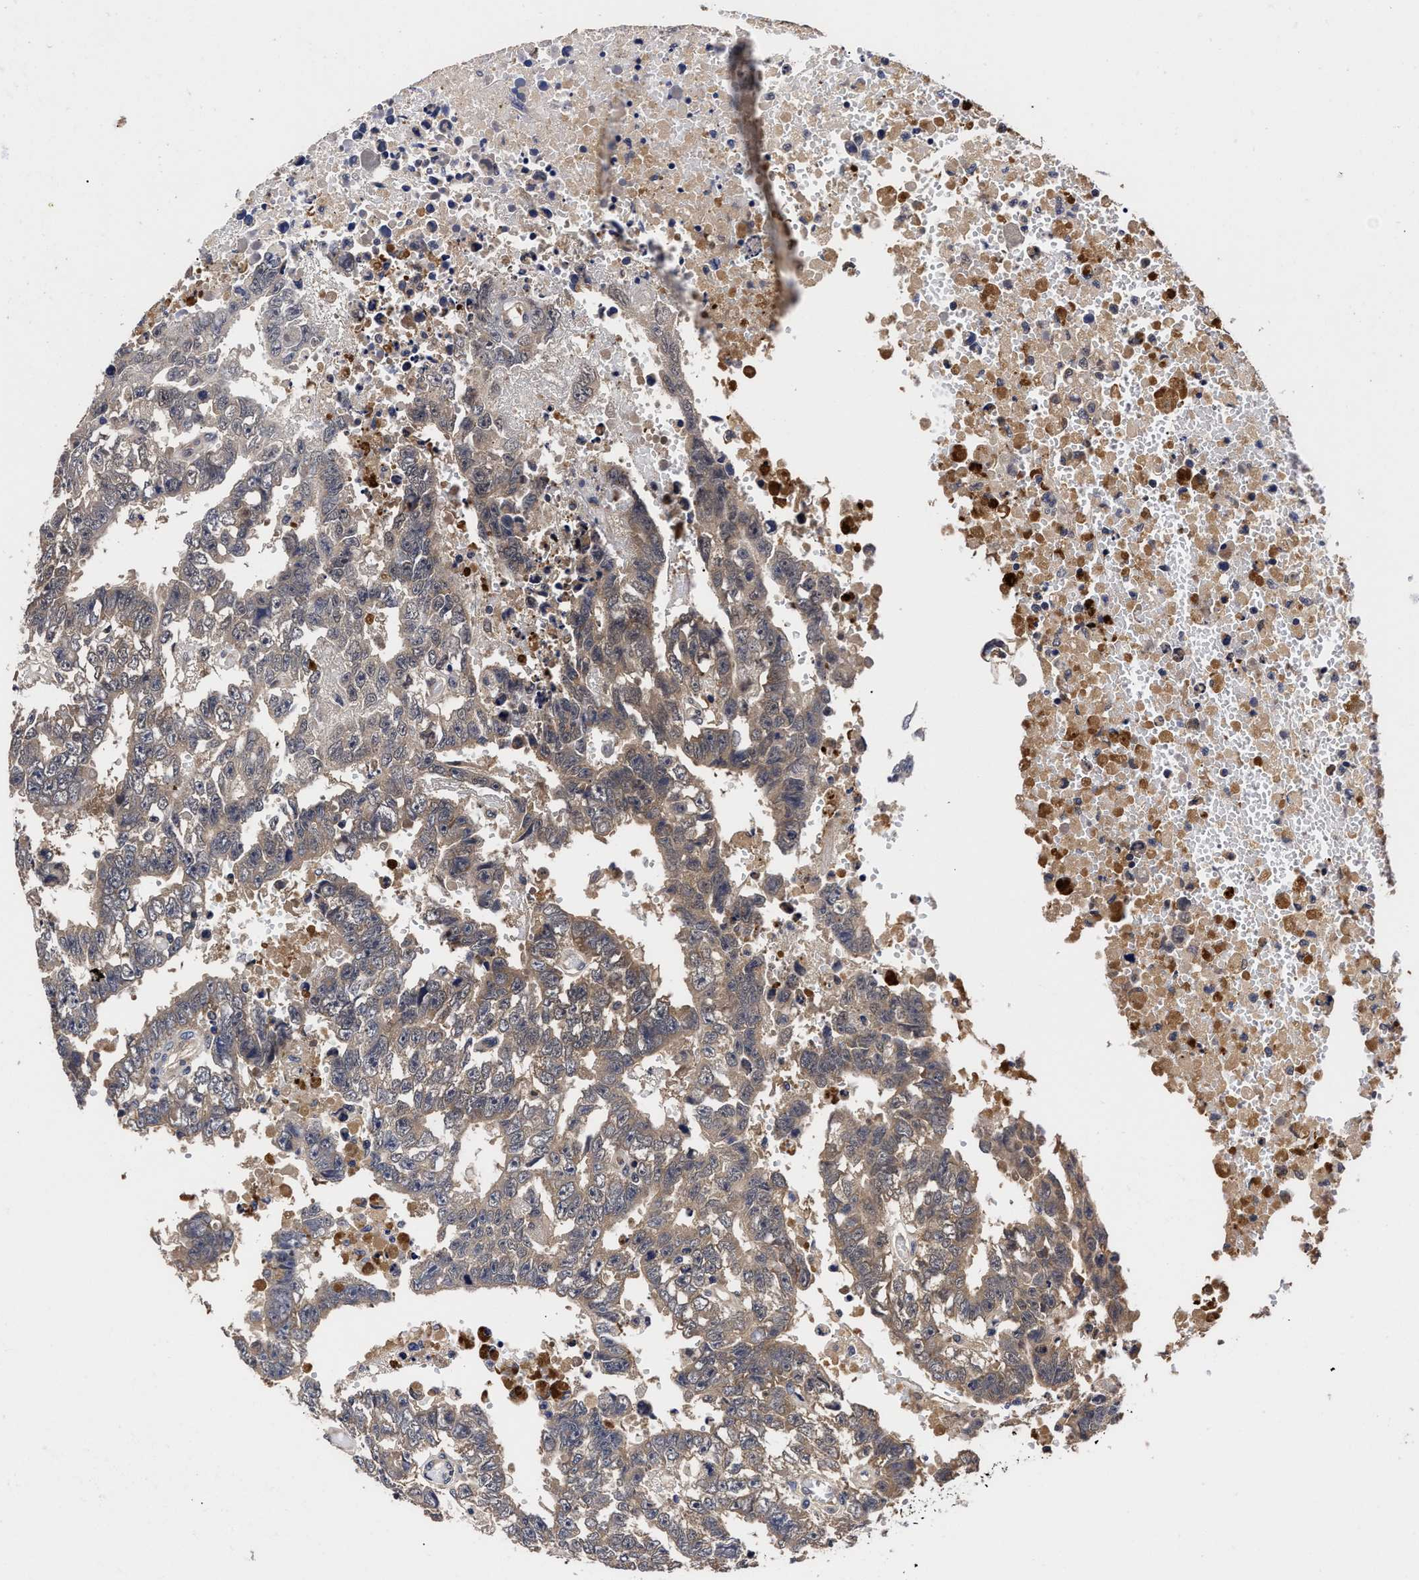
{"staining": {"intensity": "weak", "quantity": ">75%", "location": "cytoplasmic/membranous"}, "tissue": "testis cancer", "cell_type": "Tumor cells", "image_type": "cancer", "snomed": [{"axis": "morphology", "description": "Carcinoma, Embryonal, NOS"}, {"axis": "topography", "description": "Testis"}], "caption": "Testis cancer was stained to show a protein in brown. There is low levels of weak cytoplasmic/membranous staining in about >75% of tumor cells.", "gene": "SOCS5", "patient": {"sex": "male", "age": 25}}